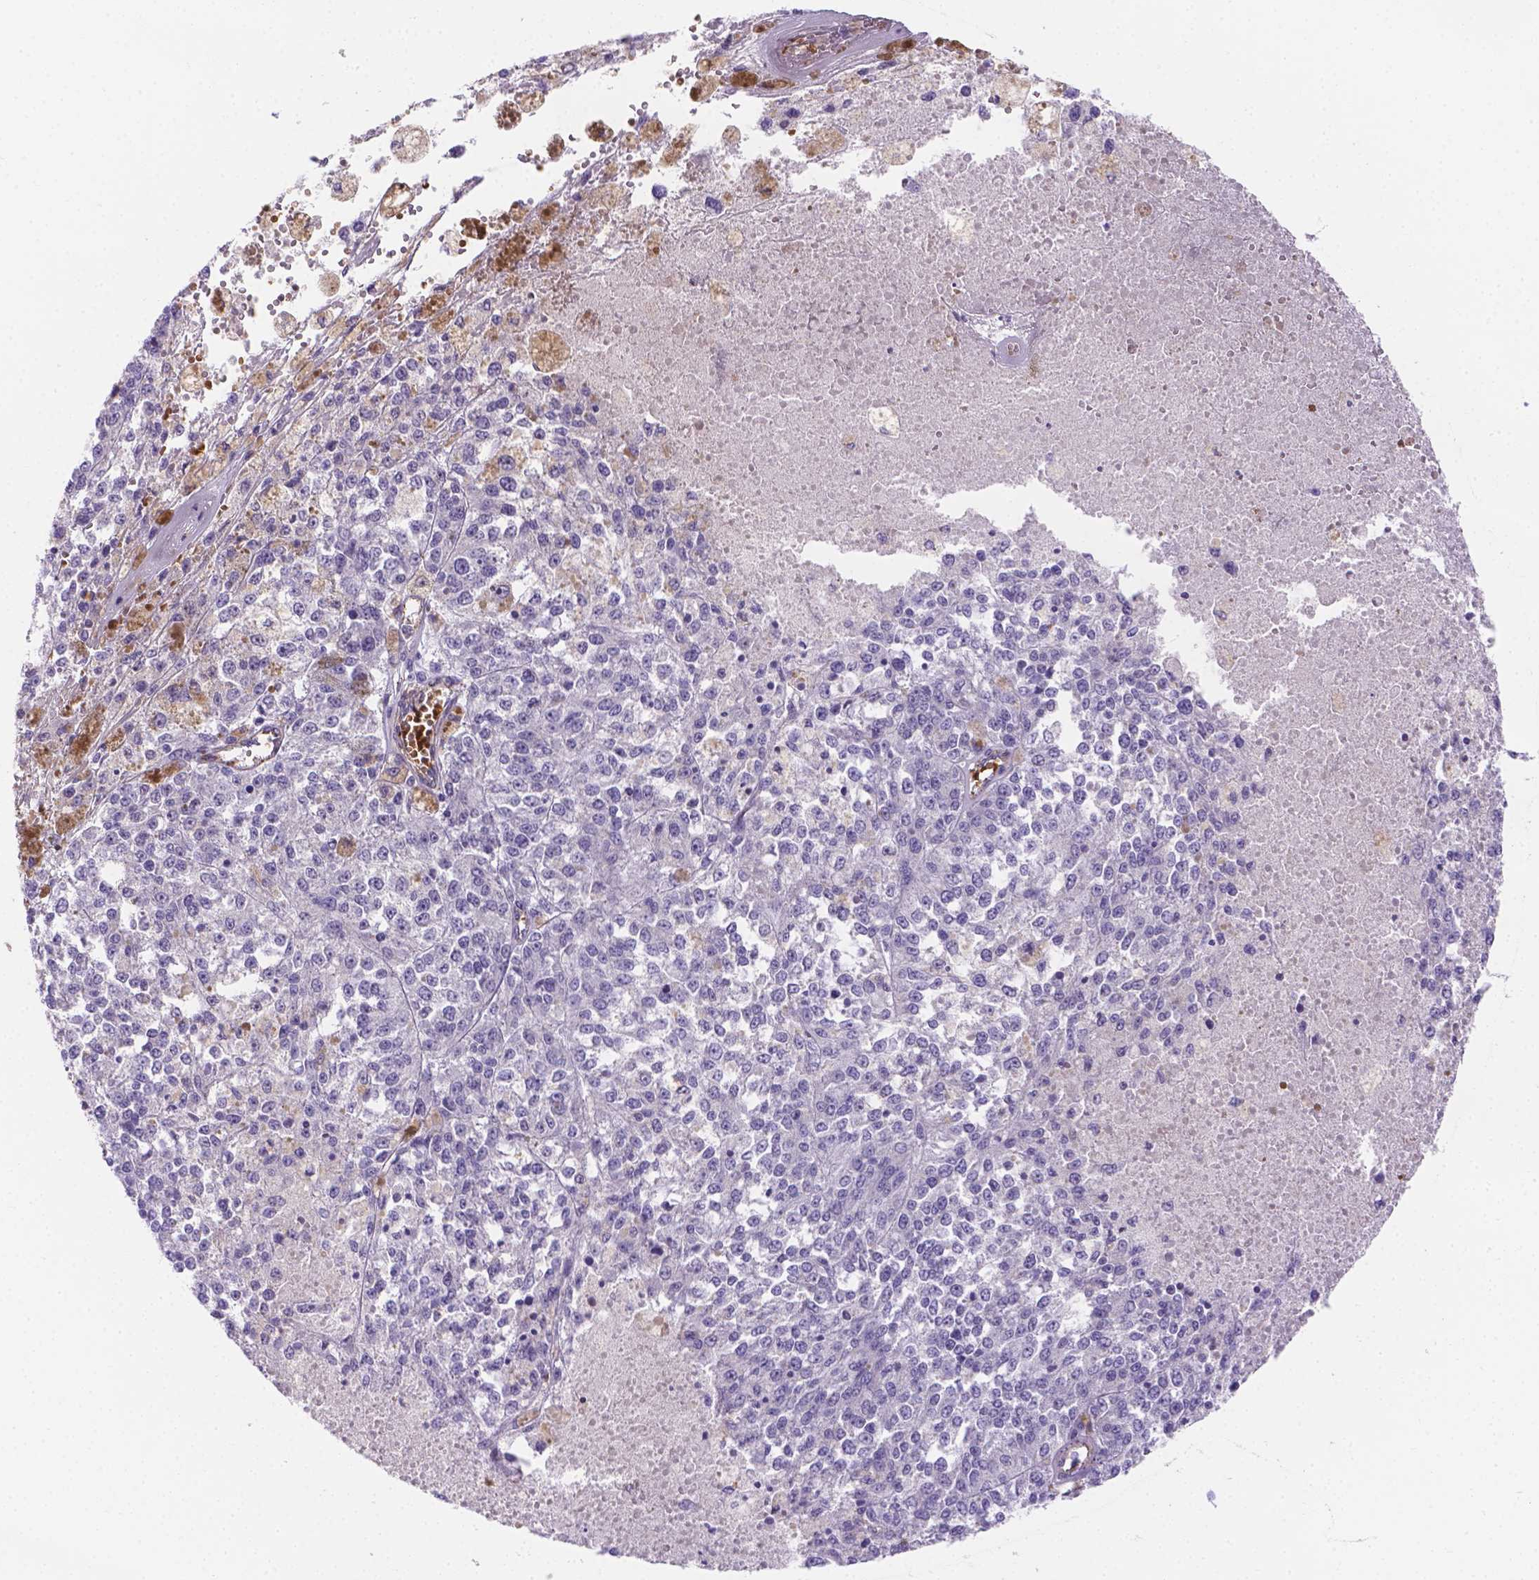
{"staining": {"intensity": "negative", "quantity": "none", "location": "none"}, "tissue": "melanoma", "cell_type": "Tumor cells", "image_type": "cancer", "snomed": [{"axis": "morphology", "description": "Malignant melanoma, Metastatic site"}, {"axis": "topography", "description": "Lymph node"}], "caption": "An image of human melanoma is negative for staining in tumor cells.", "gene": "SLC40A1", "patient": {"sex": "female", "age": 64}}